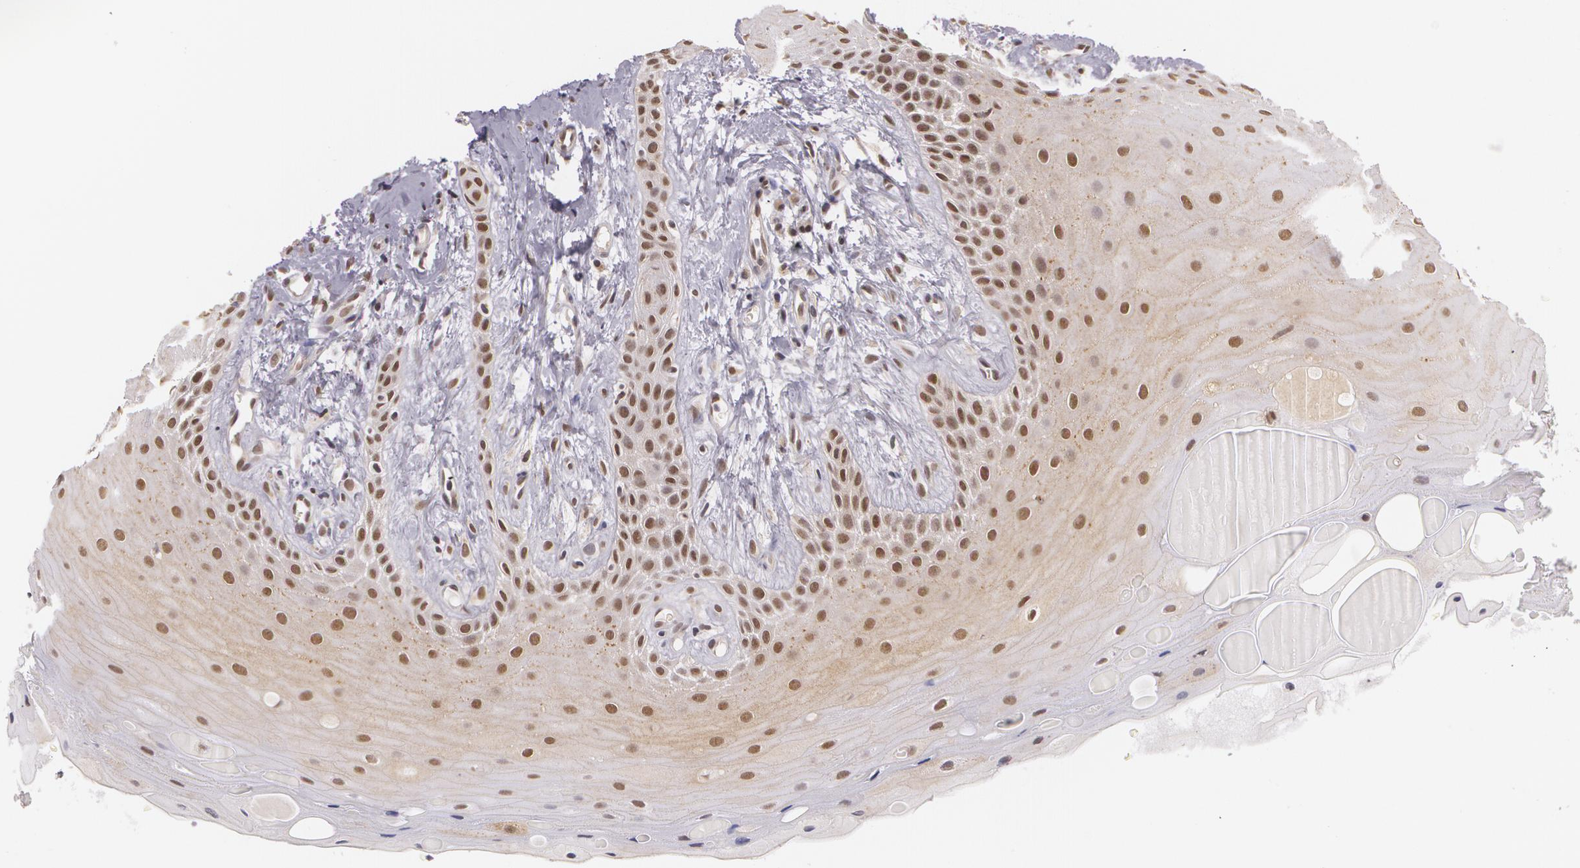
{"staining": {"intensity": "moderate", "quantity": ">75%", "location": "nuclear"}, "tissue": "oral mucosa", "cell_type": "Squamous epithelial cells", "image_type": "normal", "snomed": [{"axis": "morphology", "description": "Normal tissue, NOS"}, {"axis": "topography", "description": "Oral tissue"}], "caption": "A medium amount of moderate nuclear staining is present in approximately >75% of squamous epithelial cells in unremarkable oral mucosa.", "gene": "ALX1", "patient": {"sex": "male", "age": 69}}